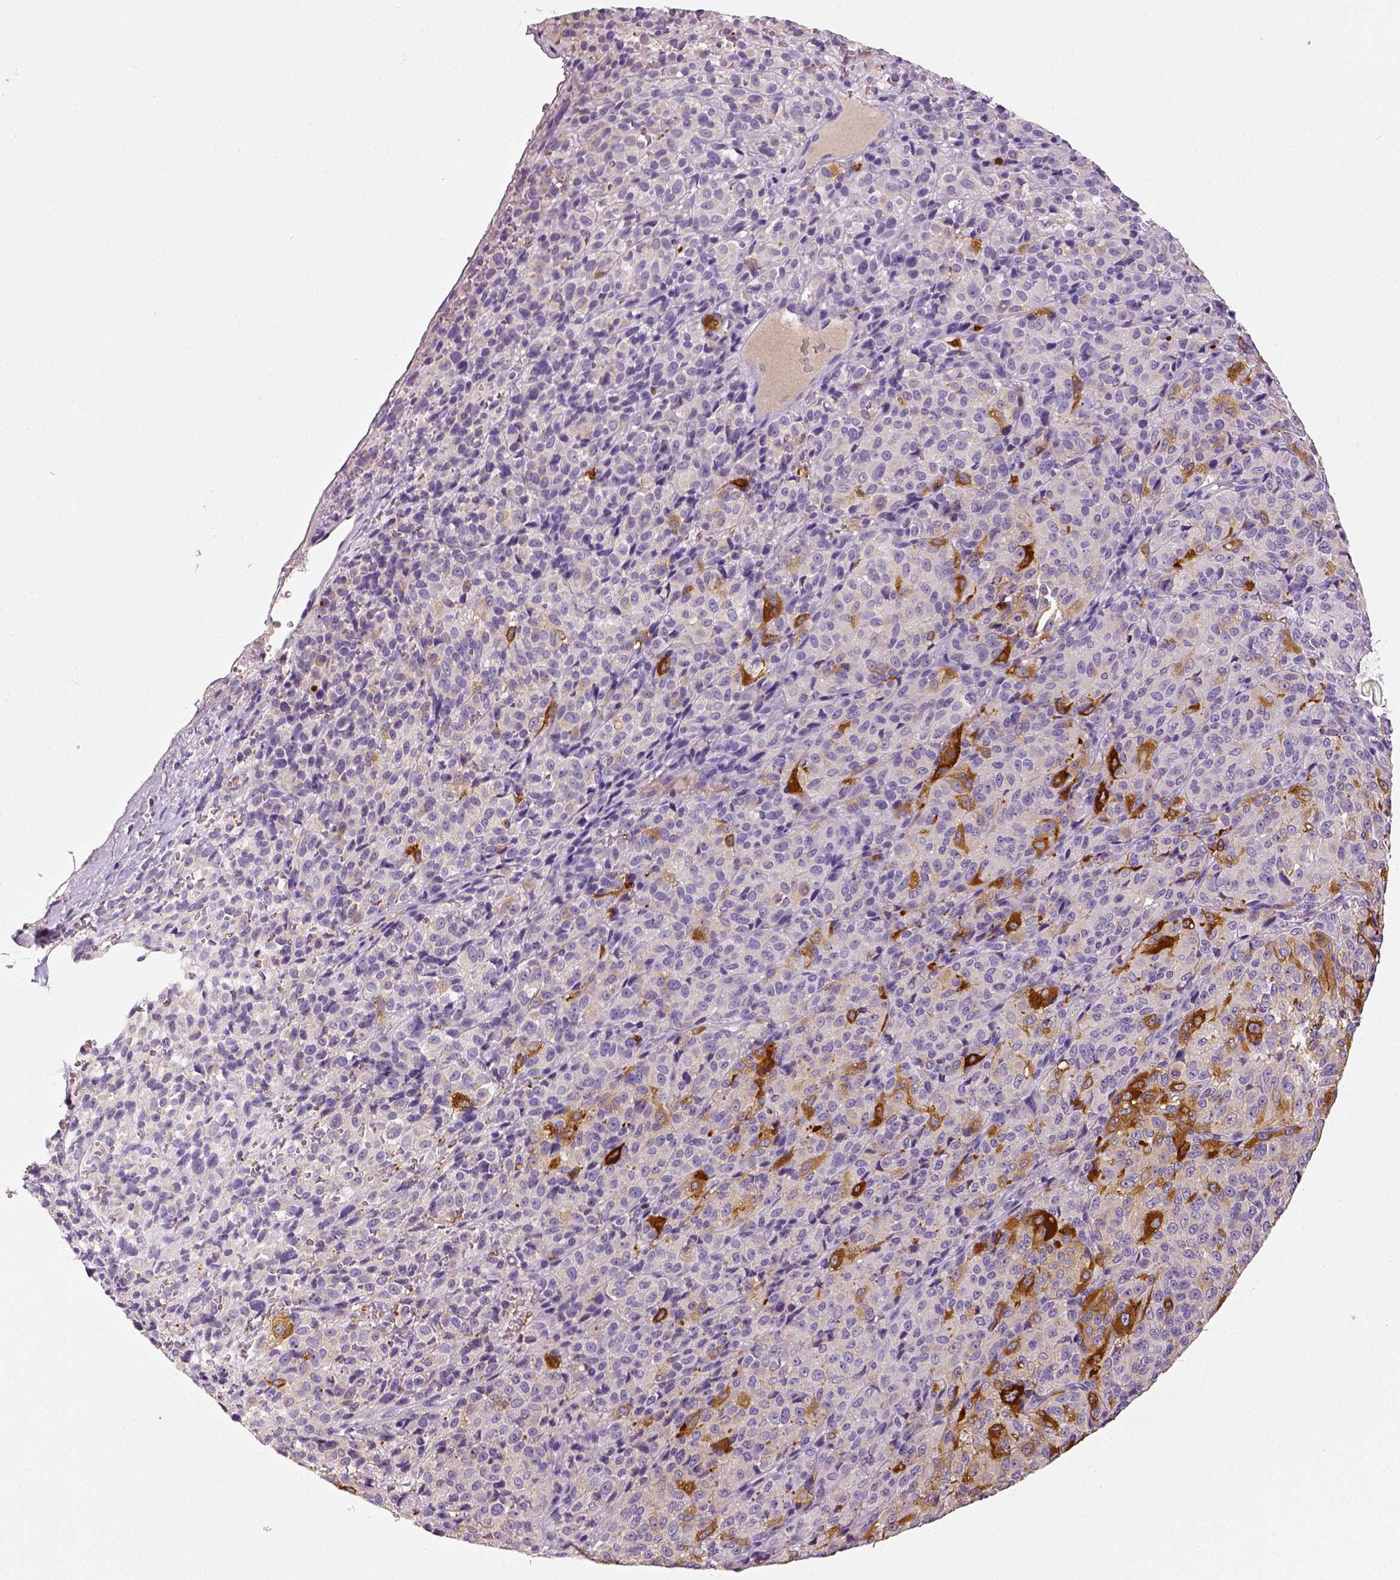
{"staining": {"intensity": "negative", "quantity": "none", "location": "none"}, "tissue": "melanoma", "cell_type": "Tumor cells", "image_type": "cancer", "snomed": [{"axis": "morphology", "description": "Malignant melanoma, Metastatic site"}, {"axis": "topography", "description": "Brain"}], "caption": "A high-resolution histopathology image shows immunohistochemistry staining of melanoma, which reveals no significant expression in tumor cells. (DAB IHC, high magnification).", "gene": "NECAB2", "patient": {"sex": "female", "age": 56}}